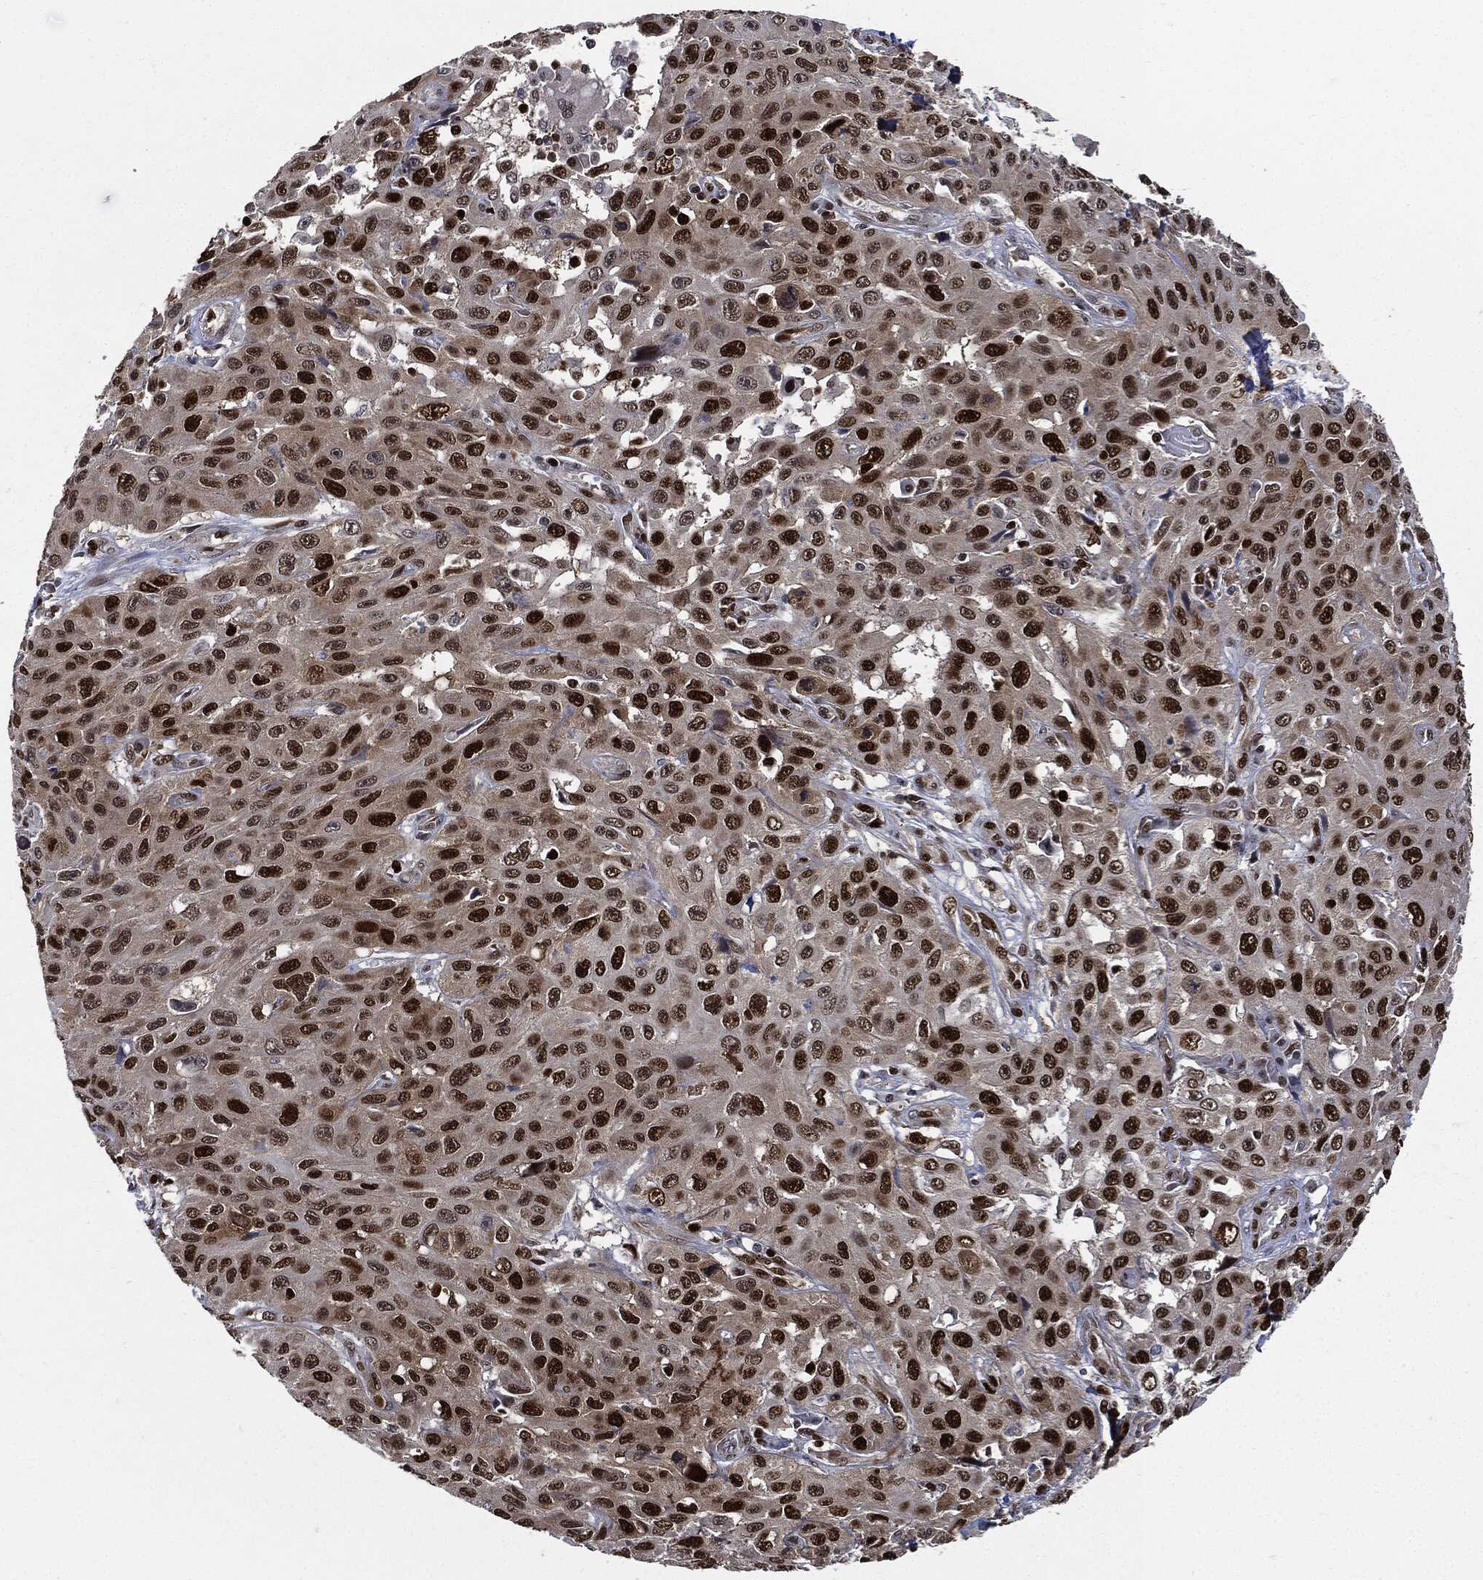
{"staining": {"intensity": "strong", "quantity": "25%-75%", "location": "nuclear"}, "tissue": "skin cancer", "cell_type": "Tumor cells", "image_type": "cancer", "snomed": [{"axis": "morphology", "description": "Squamous cell carcinoma, NOS"}, {"axis": "topography", "description": "Skin"}], "caption": "The micrograph exhibits a brown stain indicating the presence of a protein in the nuclear of tumor cells in squamous cell carcinoma (skin).", "gene": "PCNA", "patient": {"sex": "male", "age": 82}}